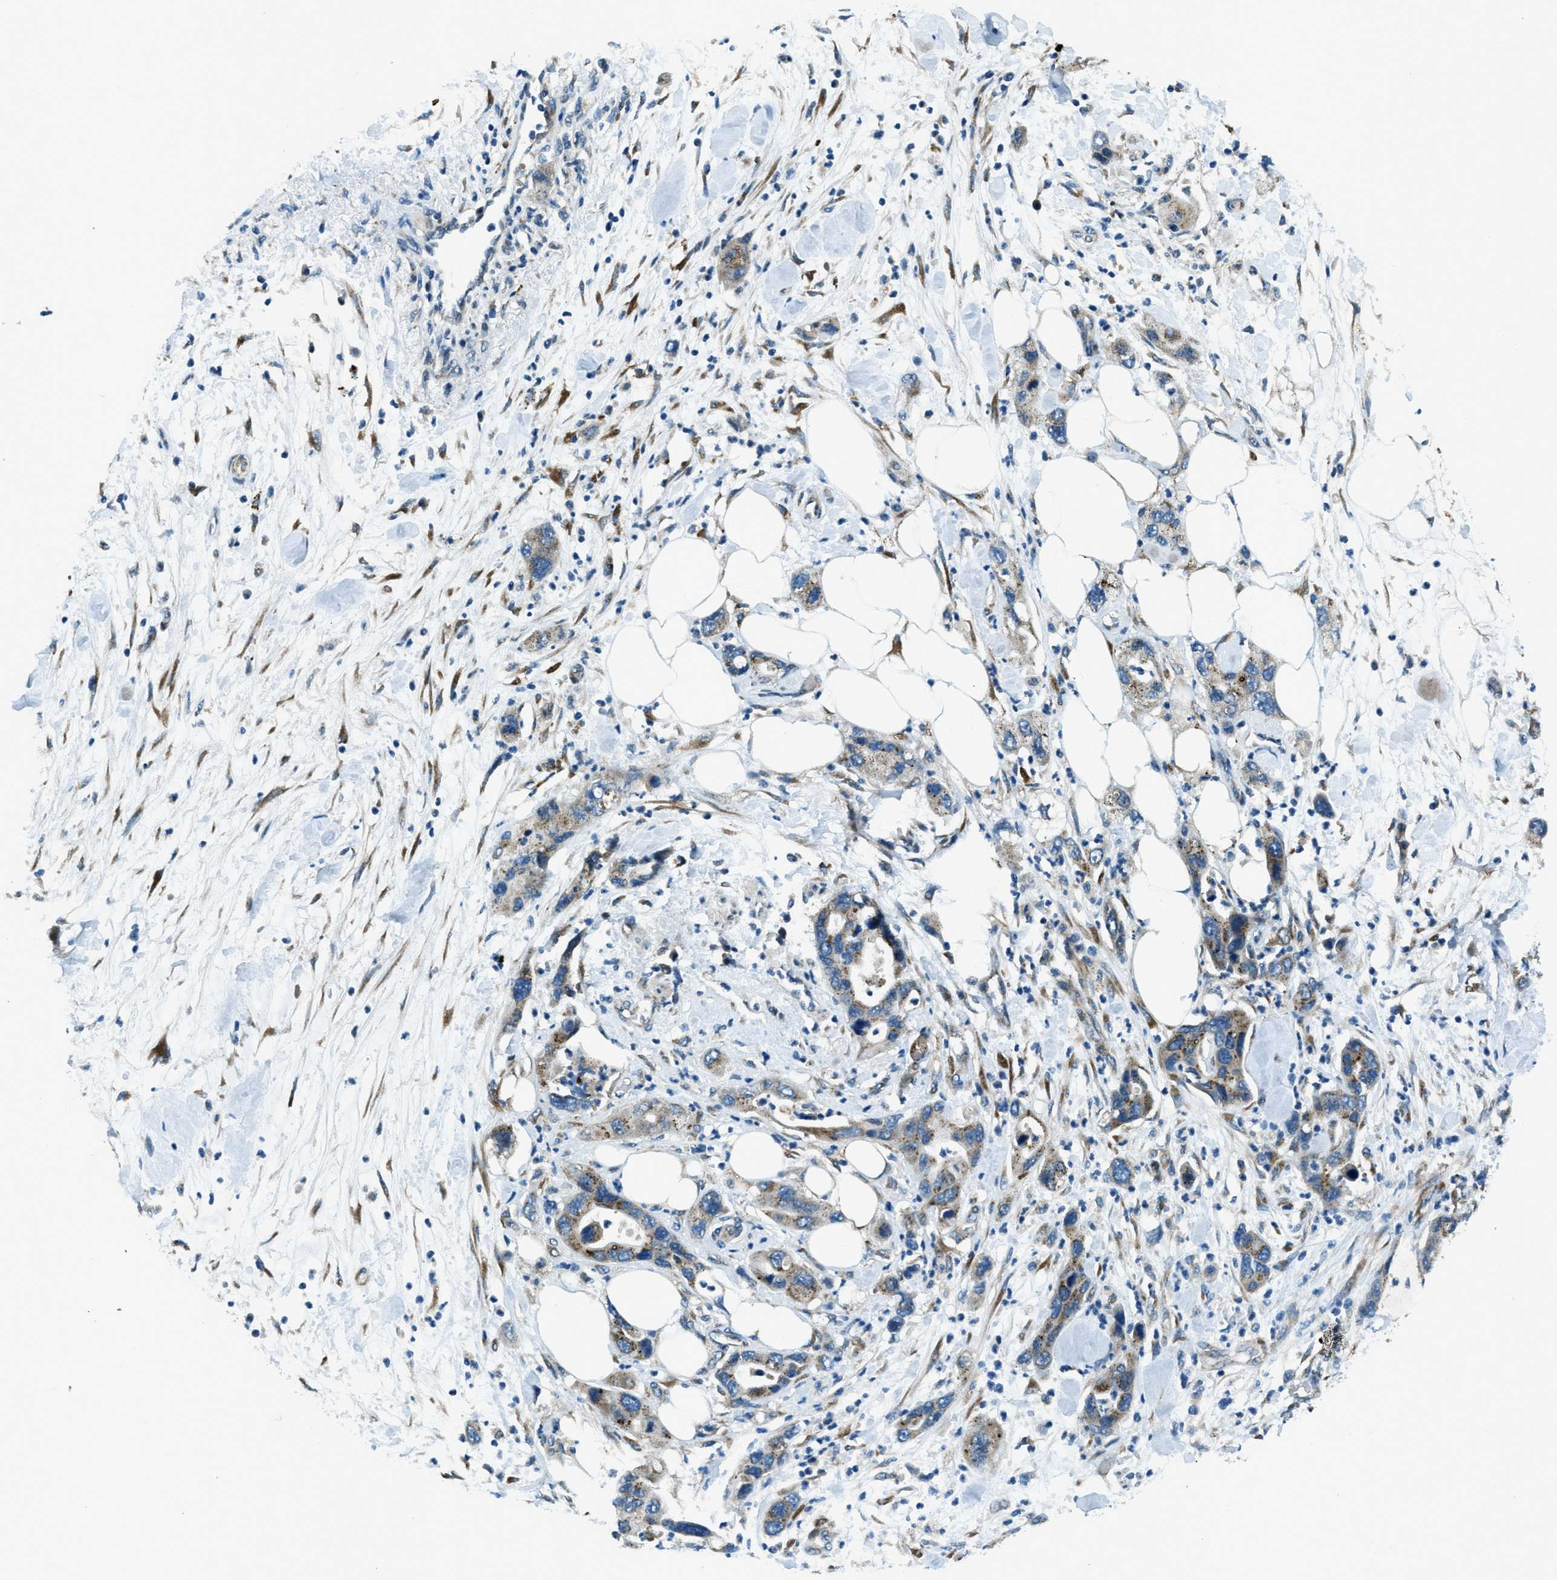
{"staining": {"intensity": "moderate", "quantity": ">75%", "location": "cytoplasmic/membranous"}, "tissue": "pancreatic cancer", "cell_type": "Tumor cells", "image_type": "cancer", "snomed": [{"axis": "morphology", "description": "Normal tissue, NOS"}, {"axis": "morphology", "description": "Adenocarcinoma, NOS"}, {"axis": "topography", "description": "Pancreas"}], "caption": "Protein staining of adenocarcinoma (pancreatic) tissue demonstrates moderate cytoplasmic/membranous expression in approximately >75% of tumor cells. (brown staining indicates protein expression, while blue staining denotes nuclei).", "gene": "GINM1", "patient": {"sex": "female", "age": 71}}